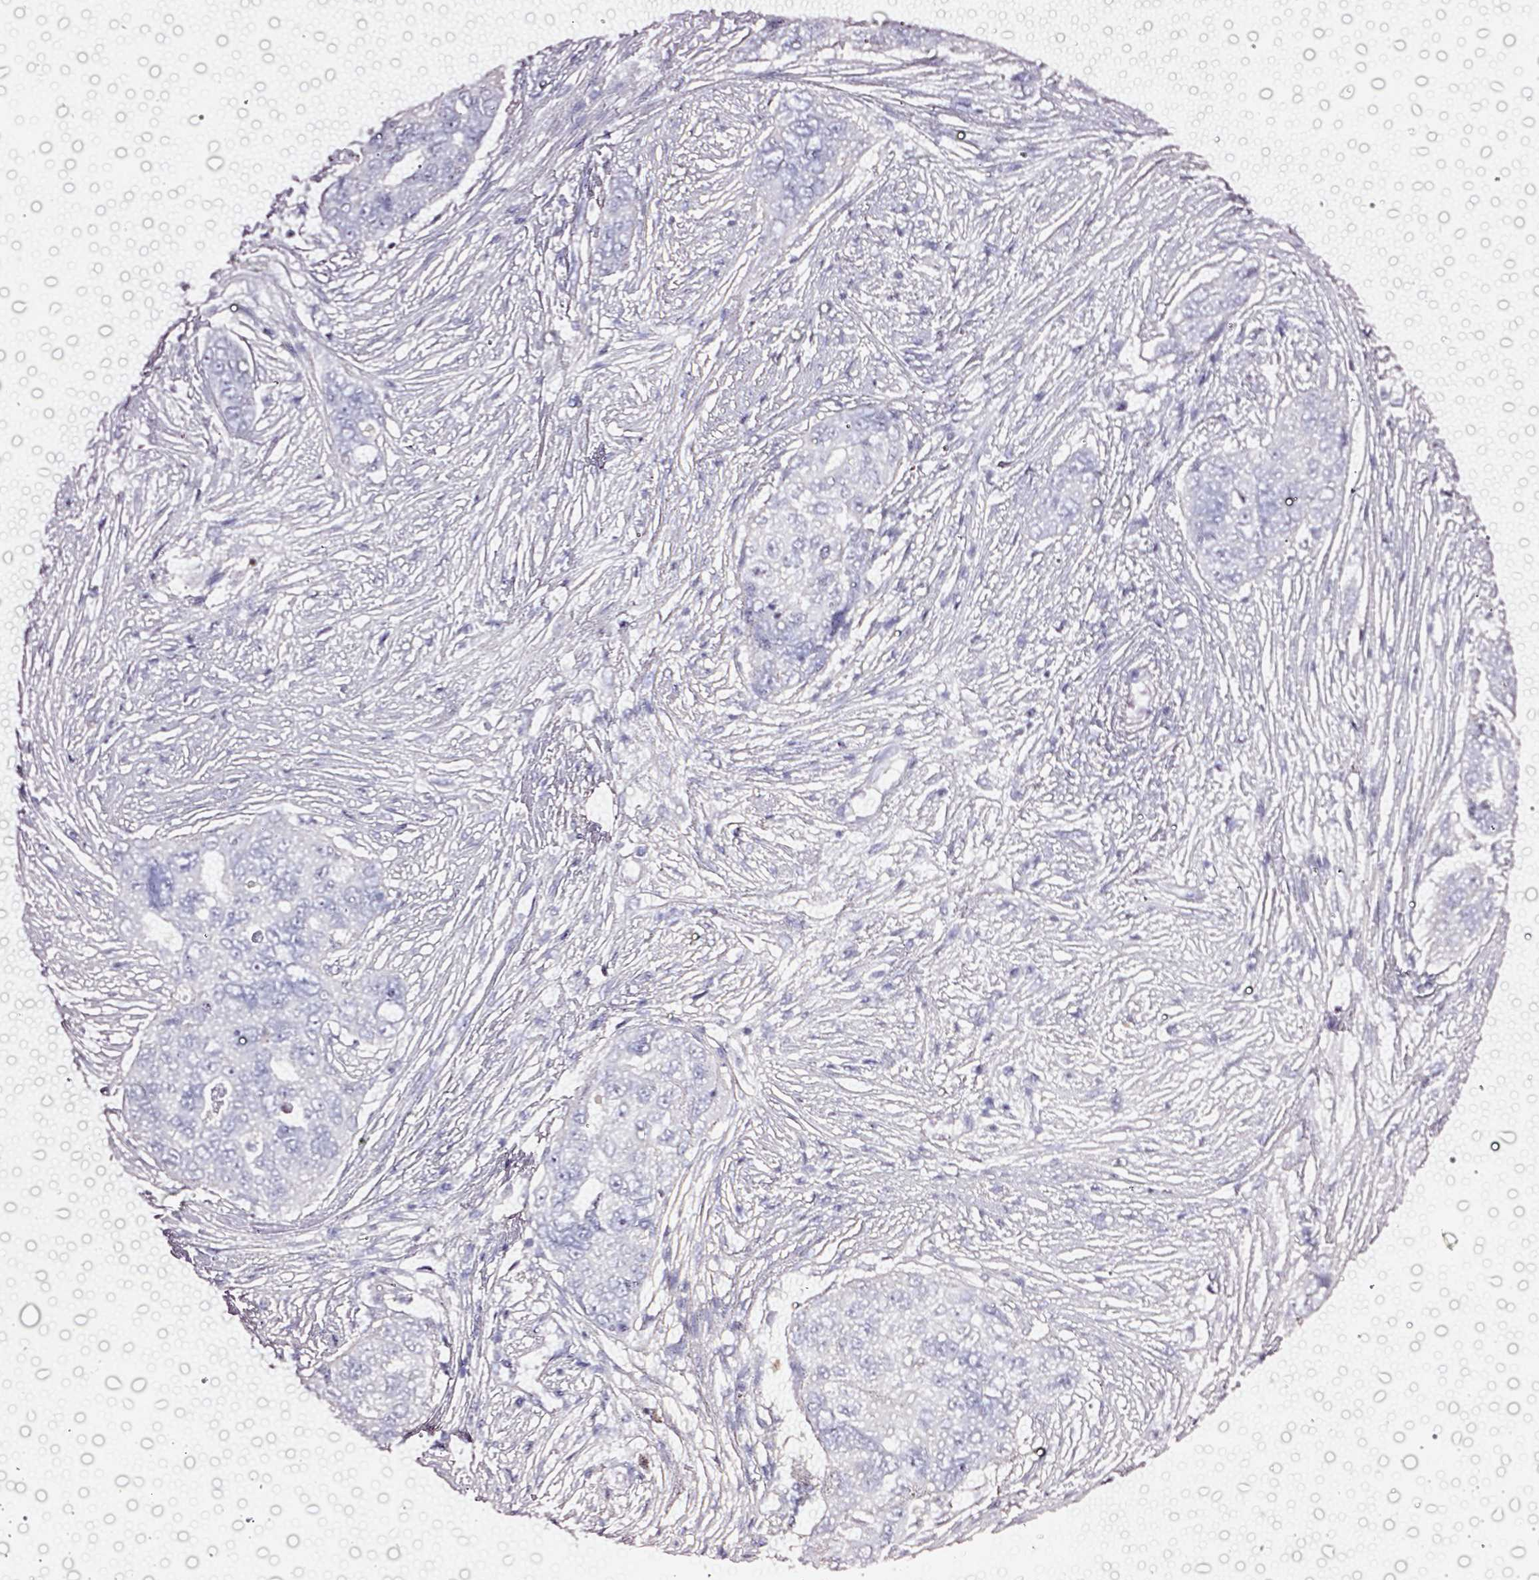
{"staining": {"intensity": "negative", "quantity": "none", "location": "none"}, "tissue": "ovarian cancer", "cell_type": "Tumor cells", "image_type": "cancer", "snomed": [{"axis": "morphology", "description": "Carcinoma, endometroid"}, {"axis": "topography", "description": "Ovary"}], "caption": "An immunohistochemistry micrograph of ovarian cancer (endometroid carcinoma) is shown. There is no staining in tumor cells of ovarian cancer (endometroid carcinoma).", "gene": "CYB561A3", "patient": {"sex": "female", "age": 70}}